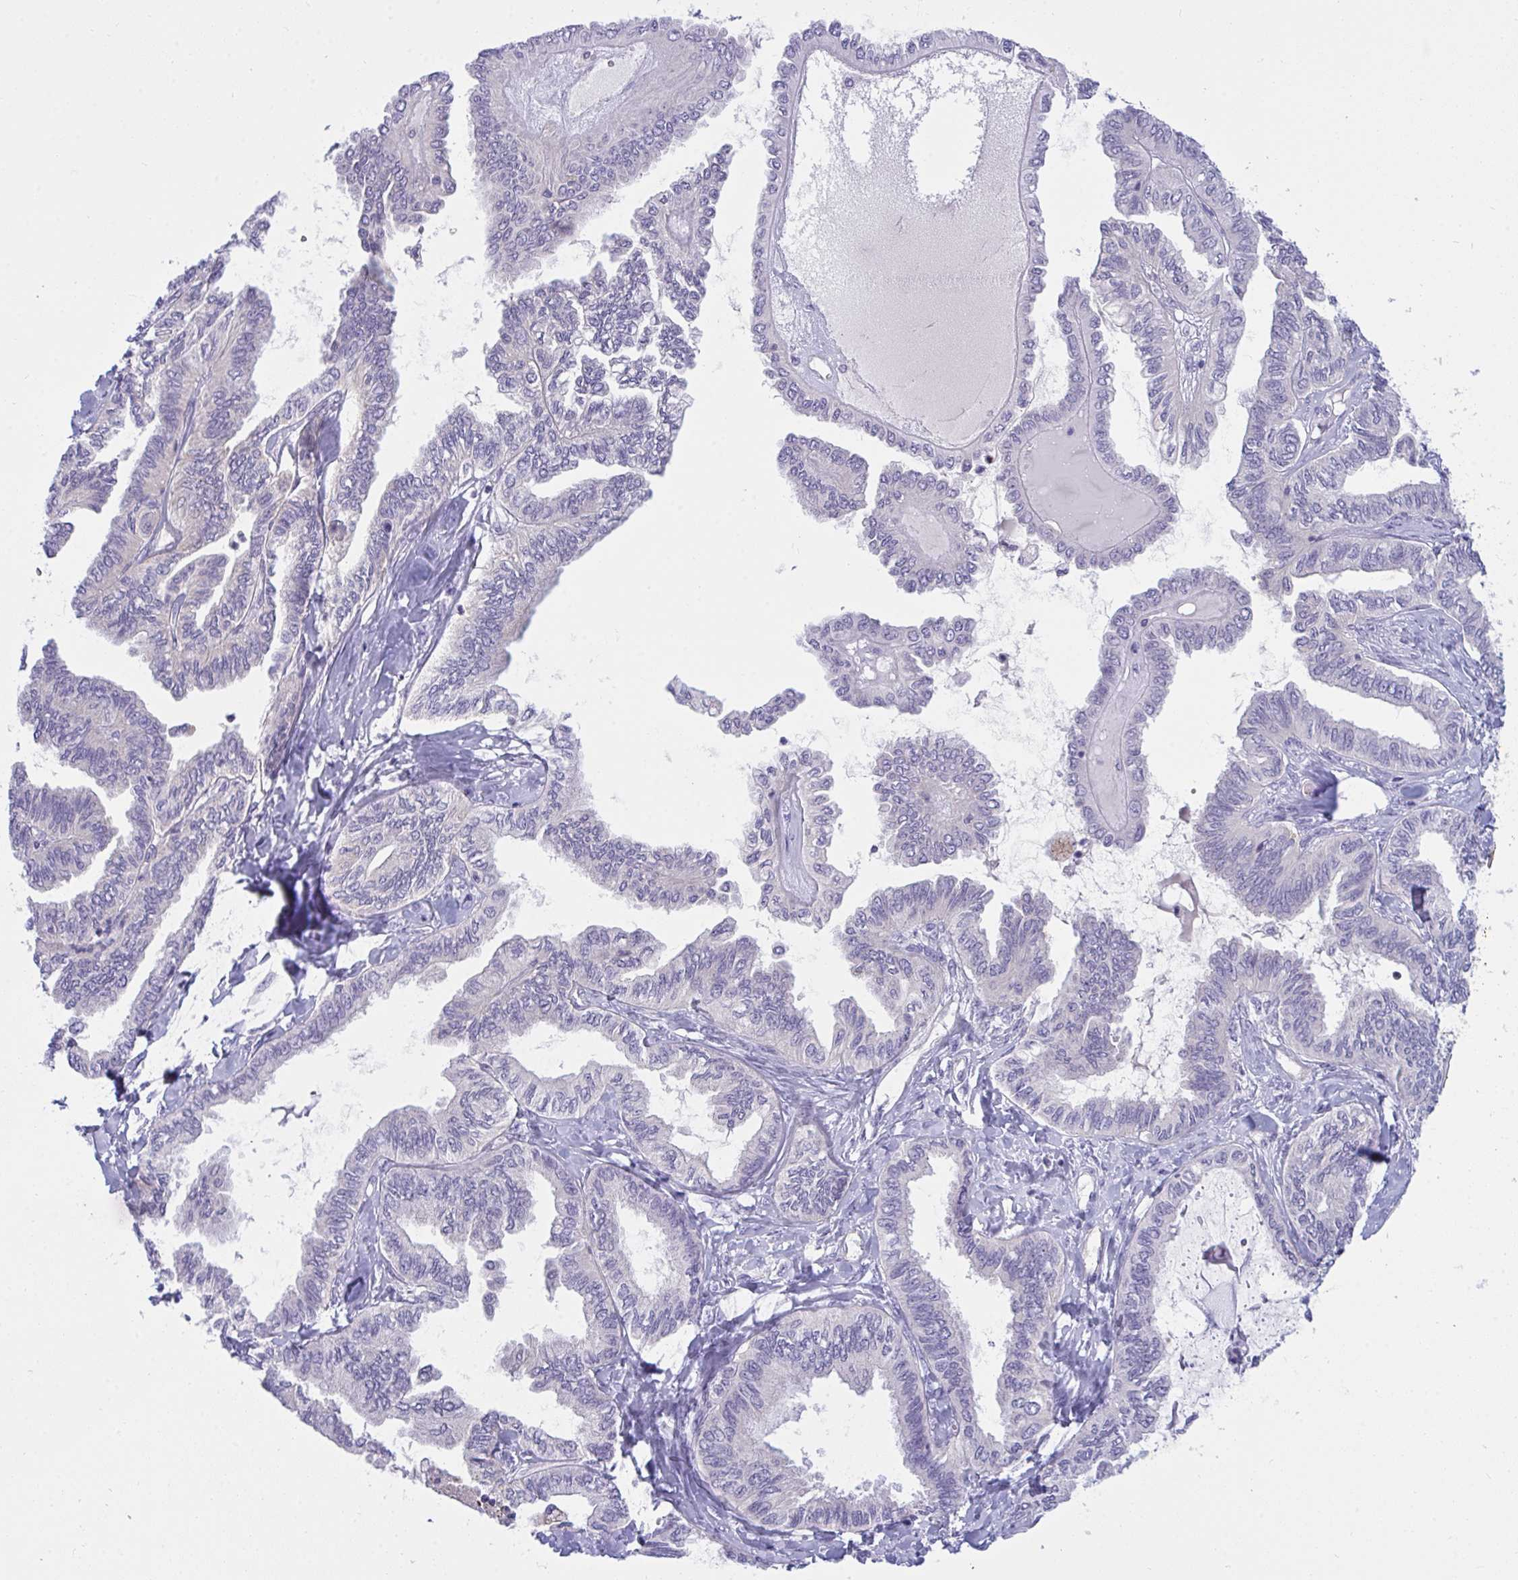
{"staining": {"intensity": "moderate", "quantity": "<25%", "location": "cytoplasmic/membranous"}, "tissue": "ovarian cancer", "cell_type": "Tumor cells", "image_type": "cancer", "snomed": [{"axis": "morphology", "description": "Carcinoma, endometroid"}, {"axis": "topography", "description": "Ovary"}], "caption": "Endometroid carcinoma (ovarian) stained with a protein marker shows moderate staining in tumor cells.", "gene": "SEMA6B", "patient": {"sex": "female", "age": 70}}